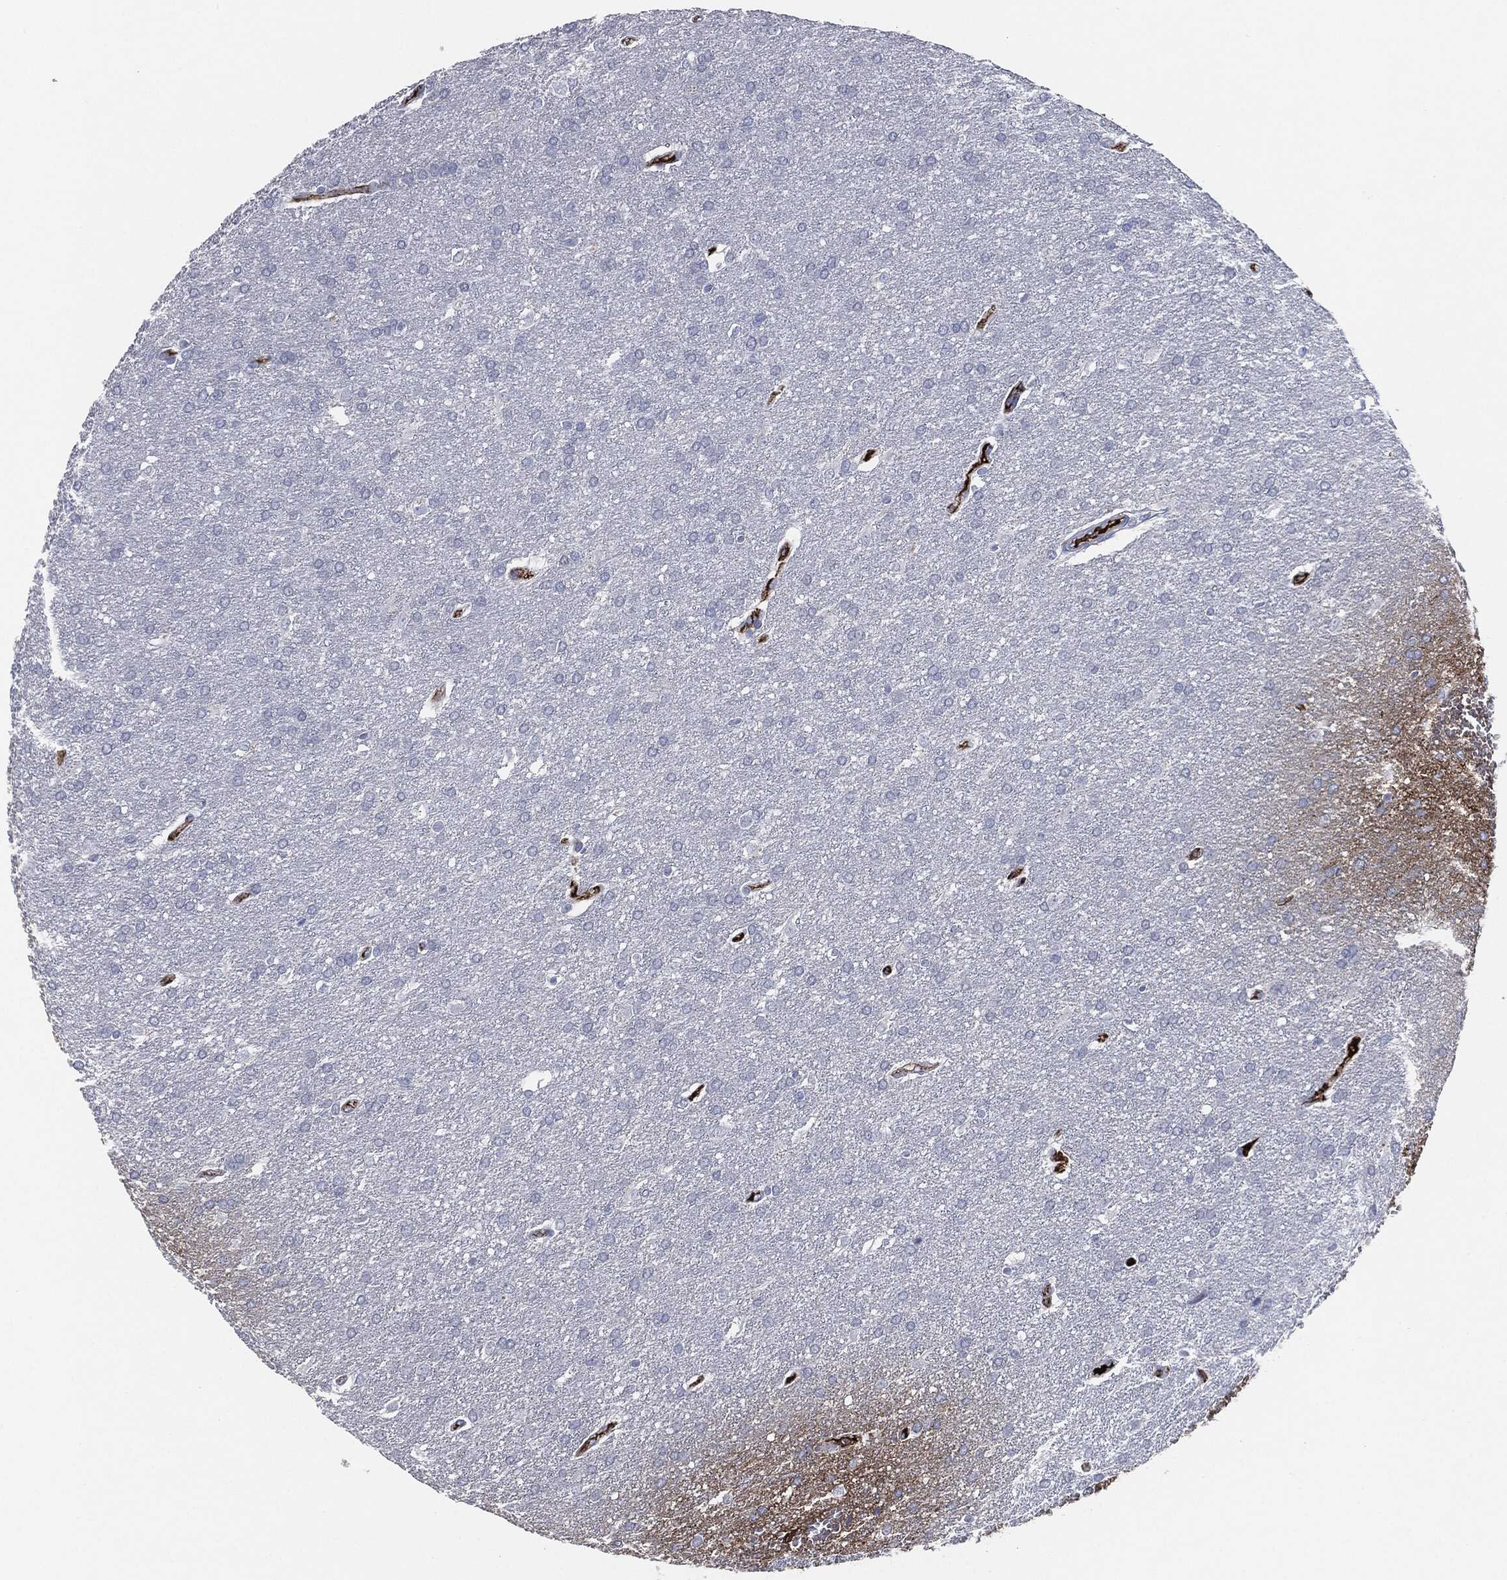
{"staining": {"intensity": "negative", "quantity": "none", "location": "none"}, "tissue": "glioma", "cell_type": "Tumor cells", "image_type": "cancer", "snomed": [{"axis": "morphology", "description": "Glioma, malignant, Low grade"}, {"axis": "topography", "description": "Brain"}], "caption": "Protein analysis of low-grade glioma (malignant) reveals no significant staining in tumor cells.", "gene": "APOB", "patient": {"sex": "female", "age": 32}}